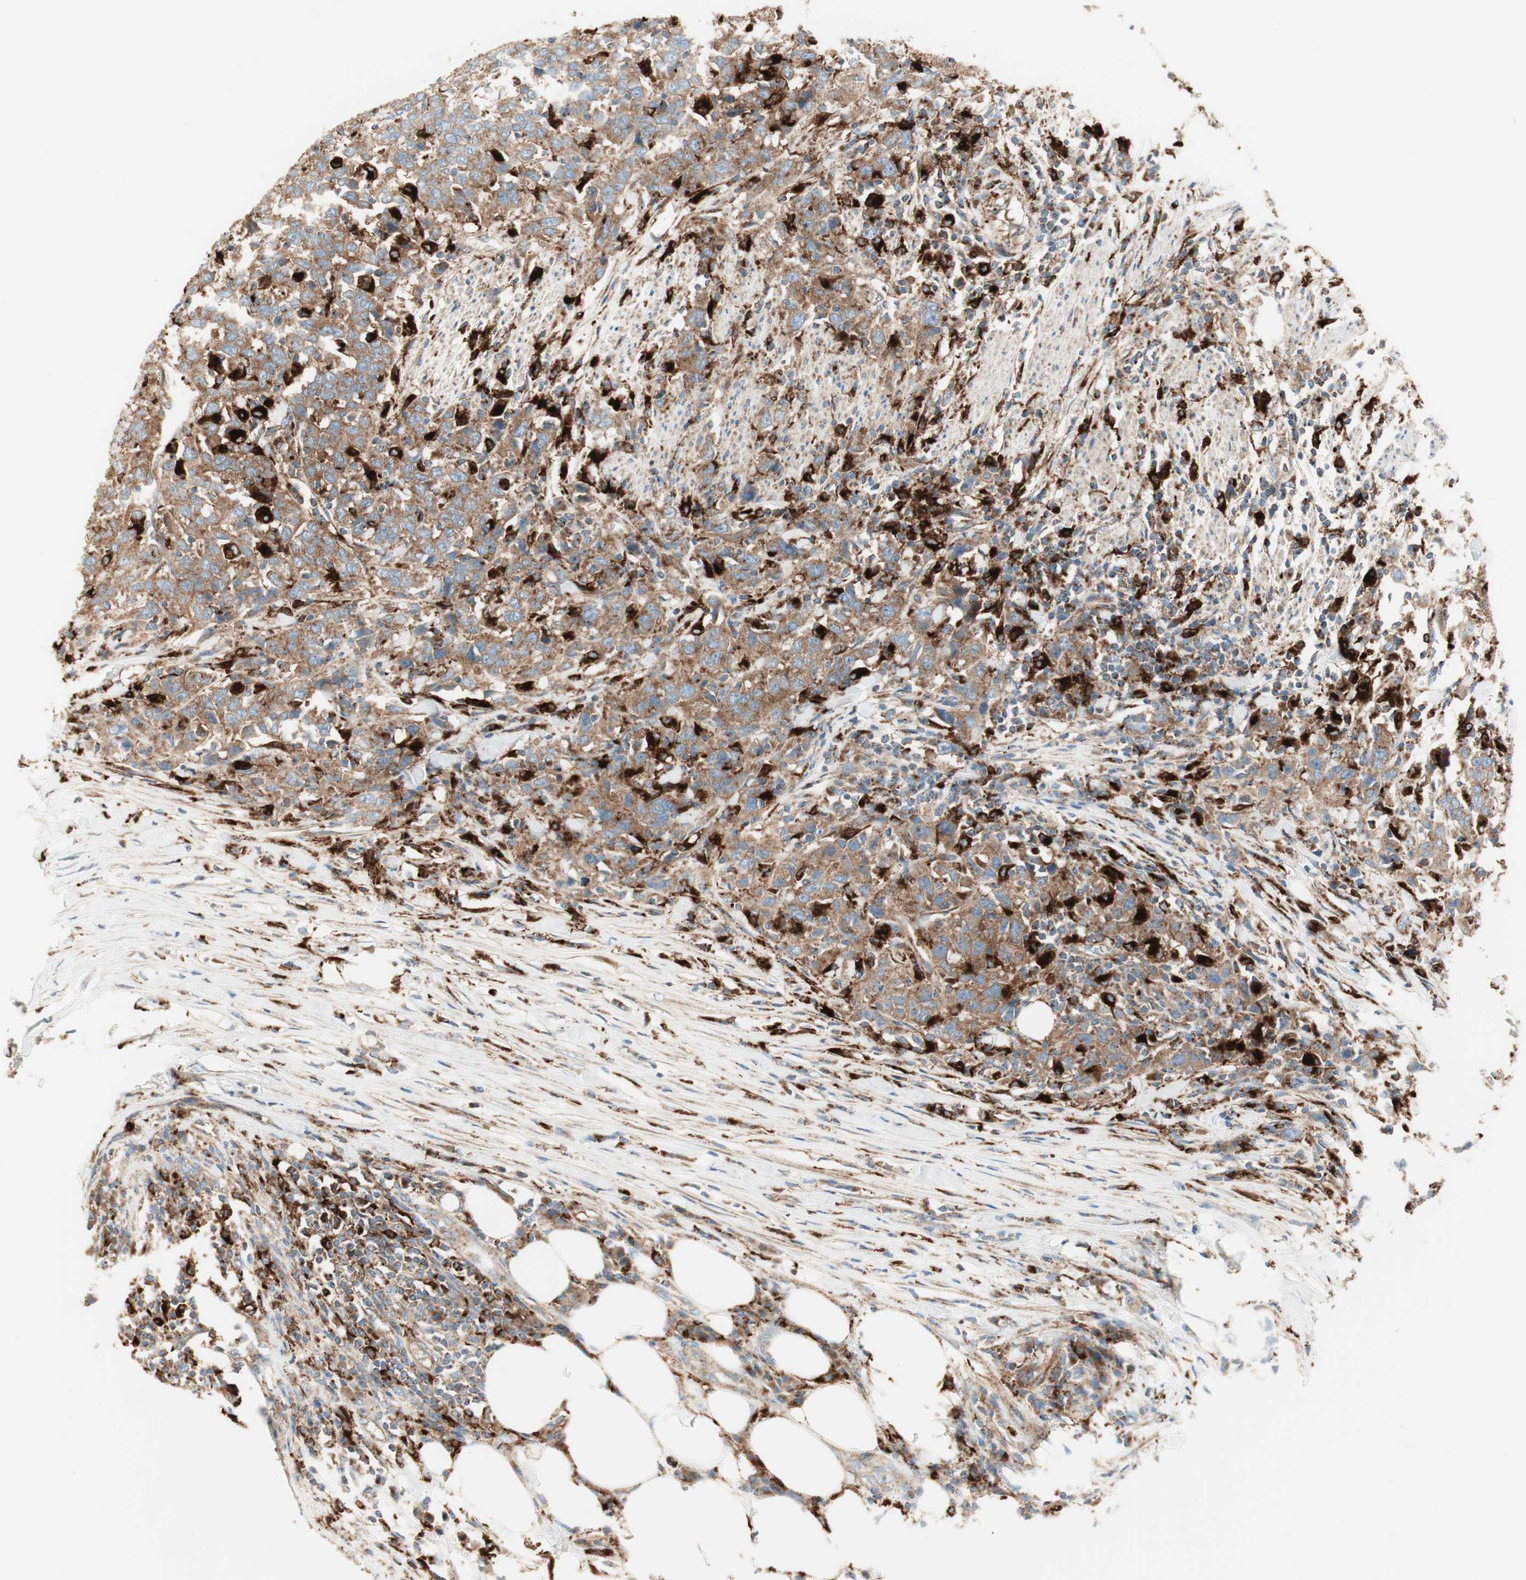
{"staining": {"intensity": "moderate", "quantity": ">75%", "location": "cytoplasmic/membranous"}, "tissue": "urothelial cancer", "cell_type": "Tumor cells", "image_type": "cancer", "snomed": [{"axis": "morphology", "description": "Urothelial carcinoma, High grade"}, {"axis": "topography", "description": "Urinary bladder"}], "caption": "Urothelial cancer stained with DAB immunohistochemistry (IHC) displays medium levels of moderate cytoplasmic/membranous expression in approximately >75% of tumor cells.", "gene": "ATP6V1G1", "patient": {"sex": "male", "age": 61}}